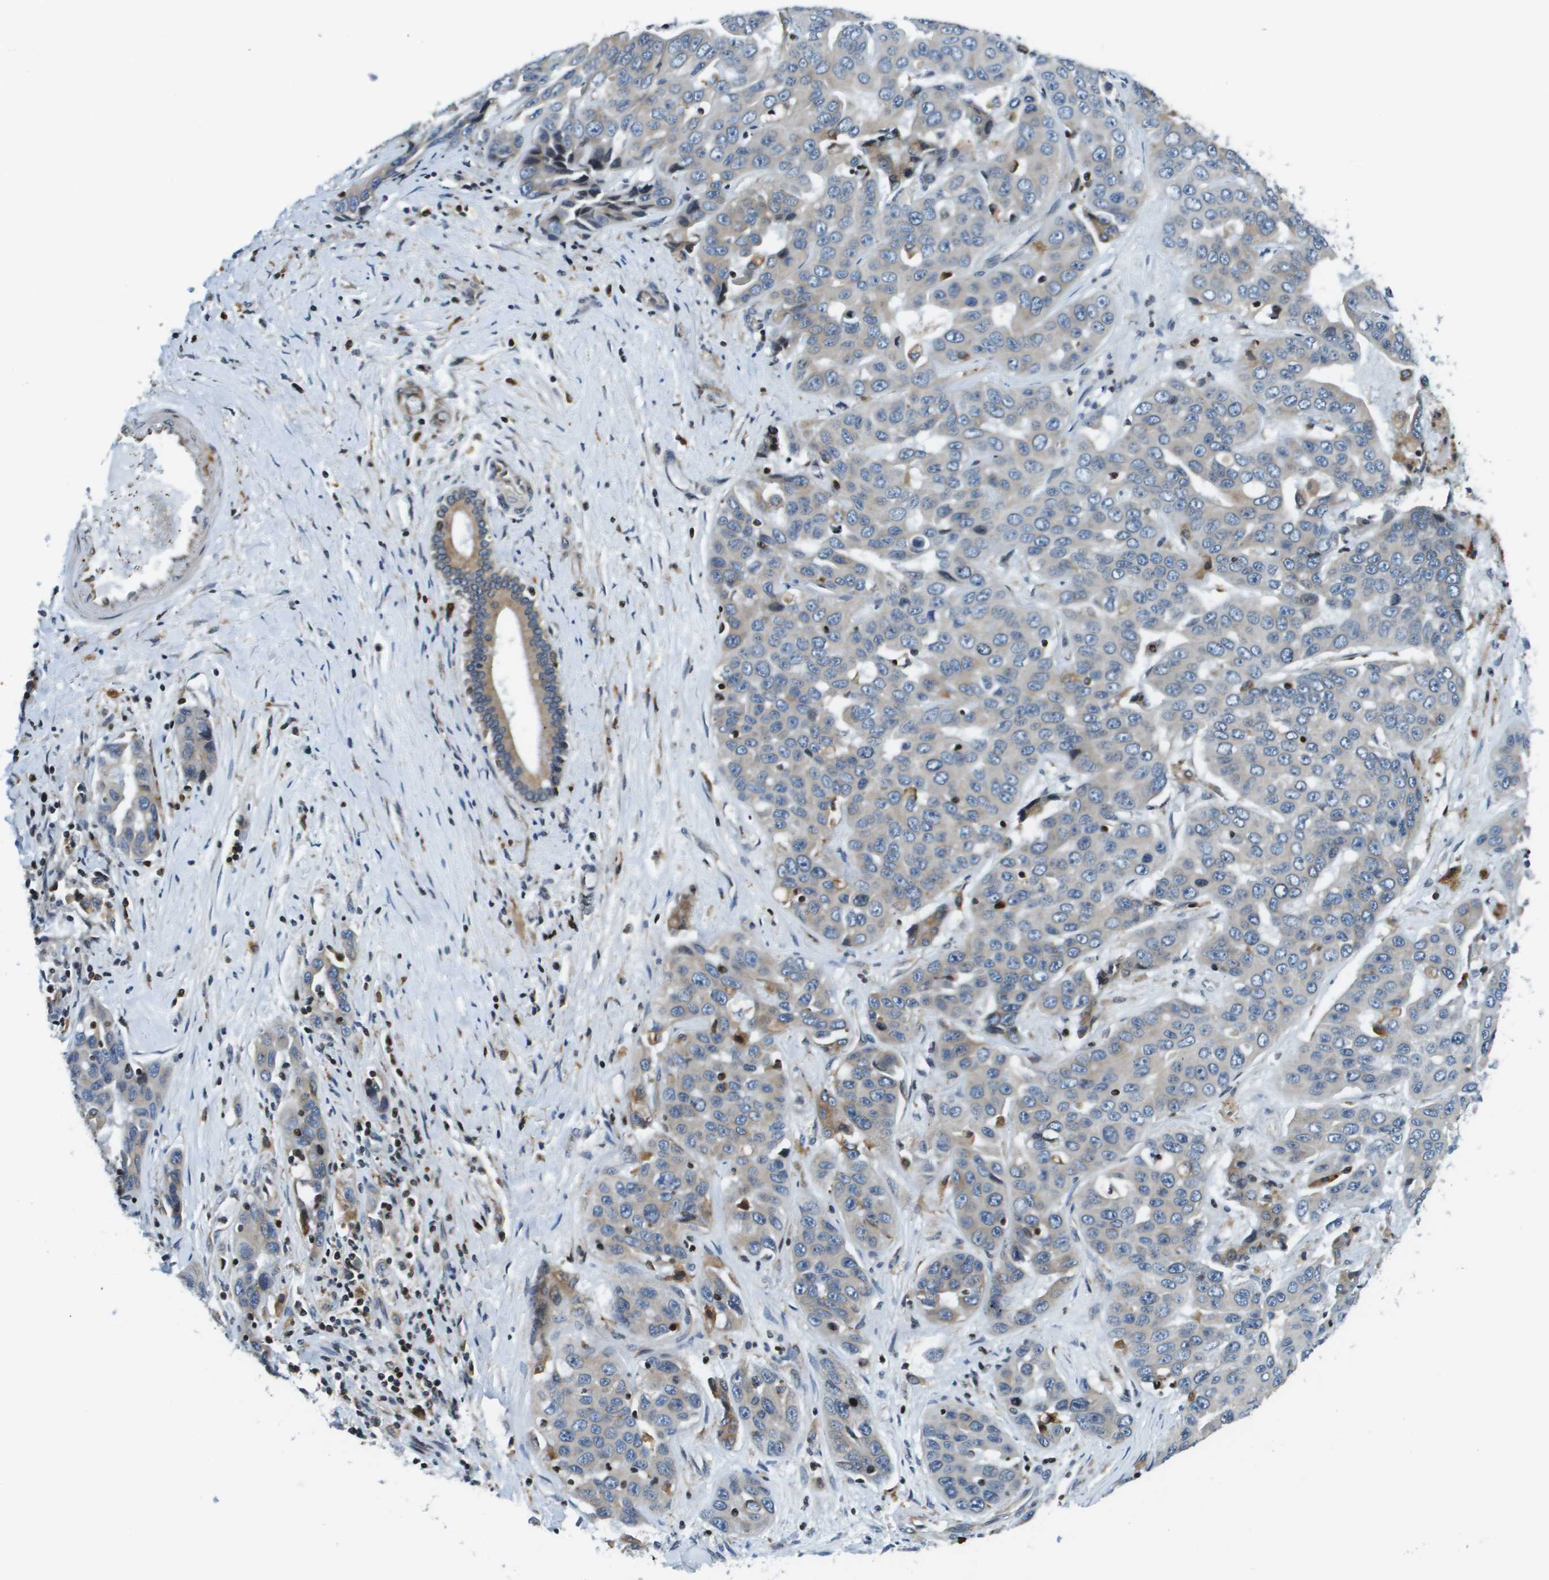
{"staining": {"intensity": "weak", "quantity": "25%-75%", "location": "cytoplasmic/membranous"}, "tissue": "liver cancer", "cell_type": "Tumor cells", "image_type": "cancer", "snomed": [{"axis": "morphology", "description": "Cholangiocarcinoma"}, {"axis": "topography", "description": "Liver"}], "caption": "Immunohistochemistry (DAB (3,3'-diaminobenzidine)) staining of human liver cancer exhibits weak cytoplasmic/membranous protein expression in about 25%-75% of tumor cells.", "gene": "ESYT1", "patient": {"sex": "female", "age": 52}}